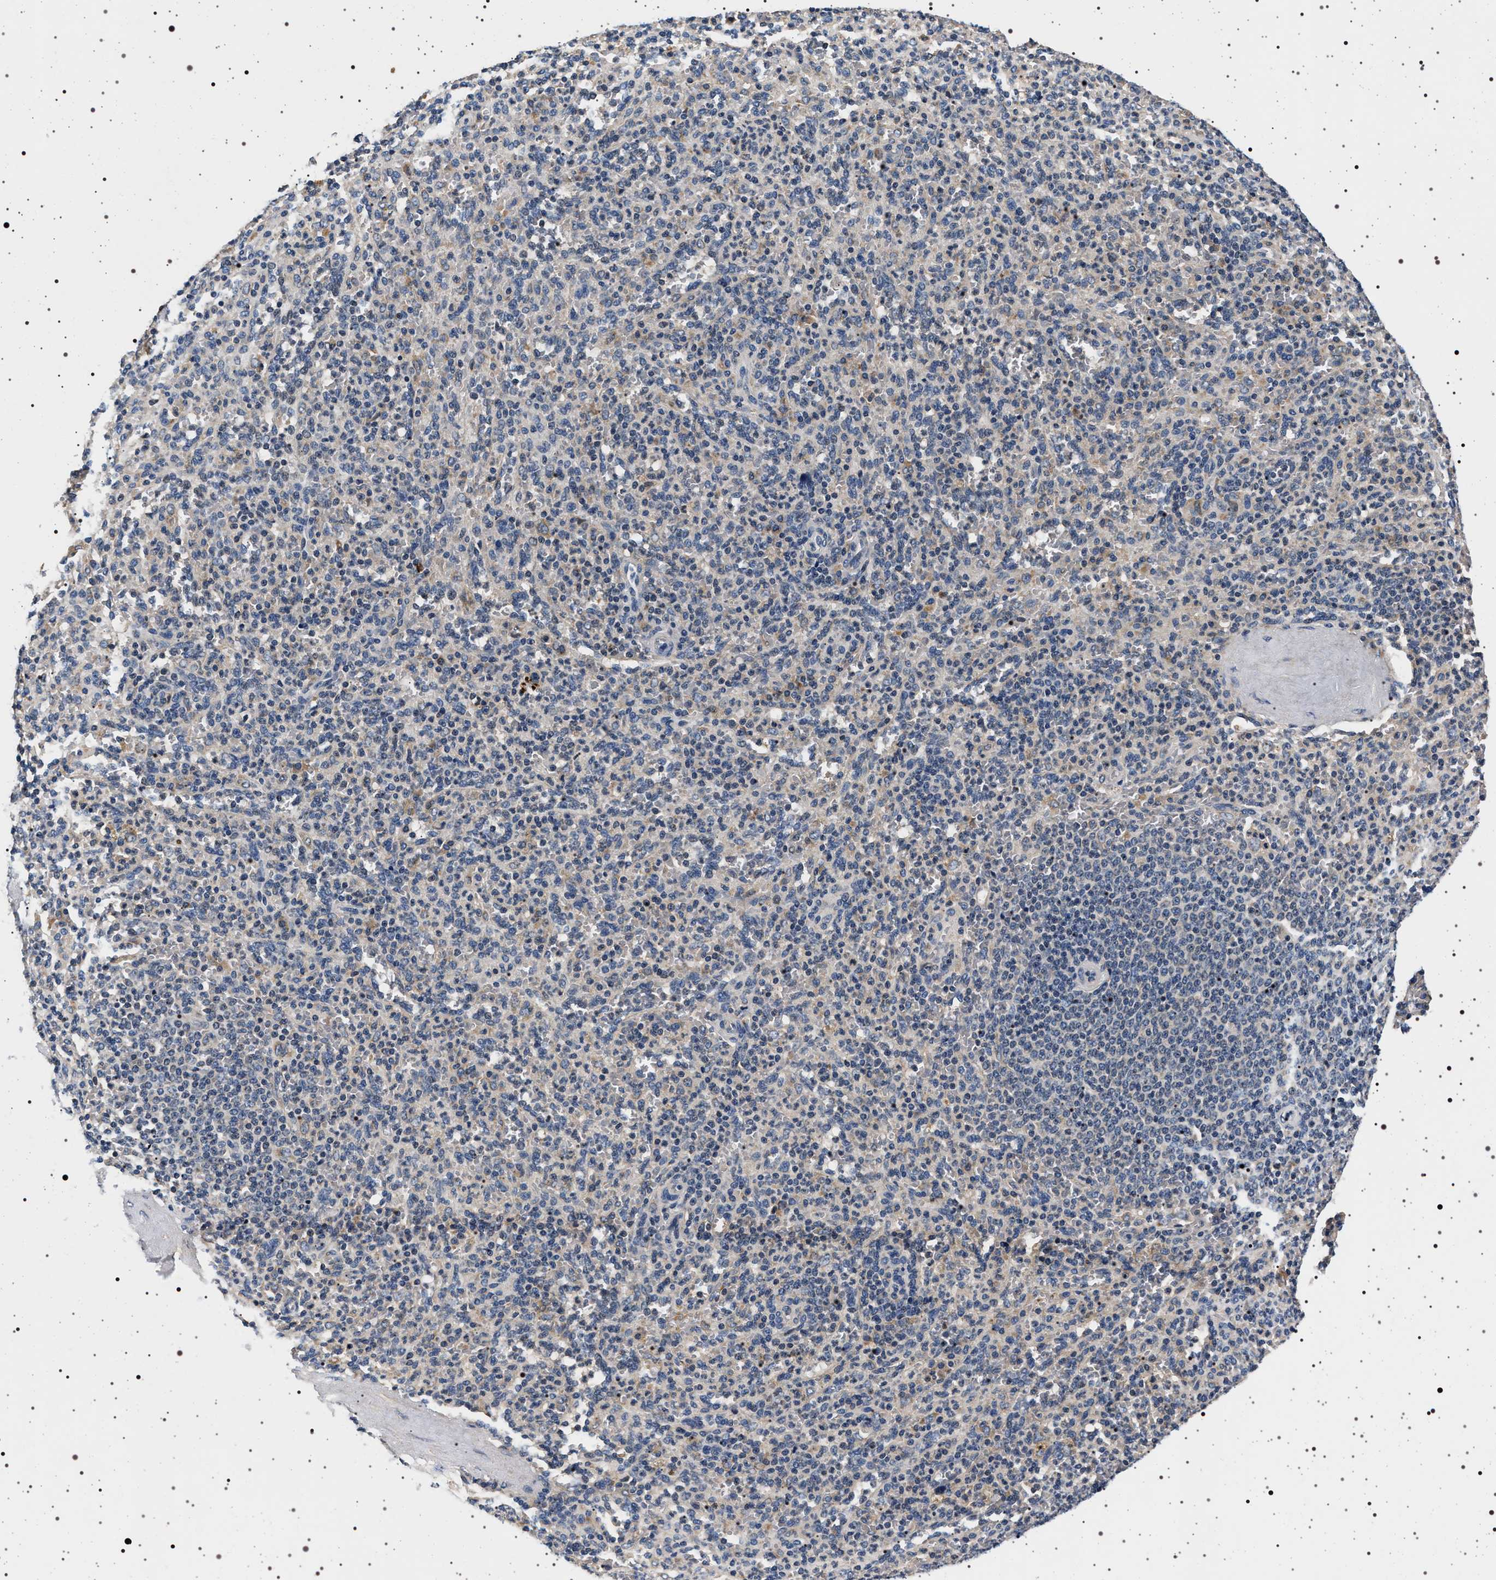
{"staining": {"intensity": "negative", "quantity": "none", "location": "none"}, "tissue": "spleen", "cell_type": "Cells in red pulp", "image_type": "normal", "snomed": [{"axis": "morphology", "description": "Normal tissue, NOS"}, {"axis": "topography", "description": "Spleen"}], "caption": "The micrograph demonstrates no significant staining in cells in red pulp of spleen. (DAB (3,3'-diaminobenzidine) immunohistochemistry visualized using brightfield microscopy, high magnification).", "gene": "DCBLD2", "patient": {"sex": "male", "age": 36}}